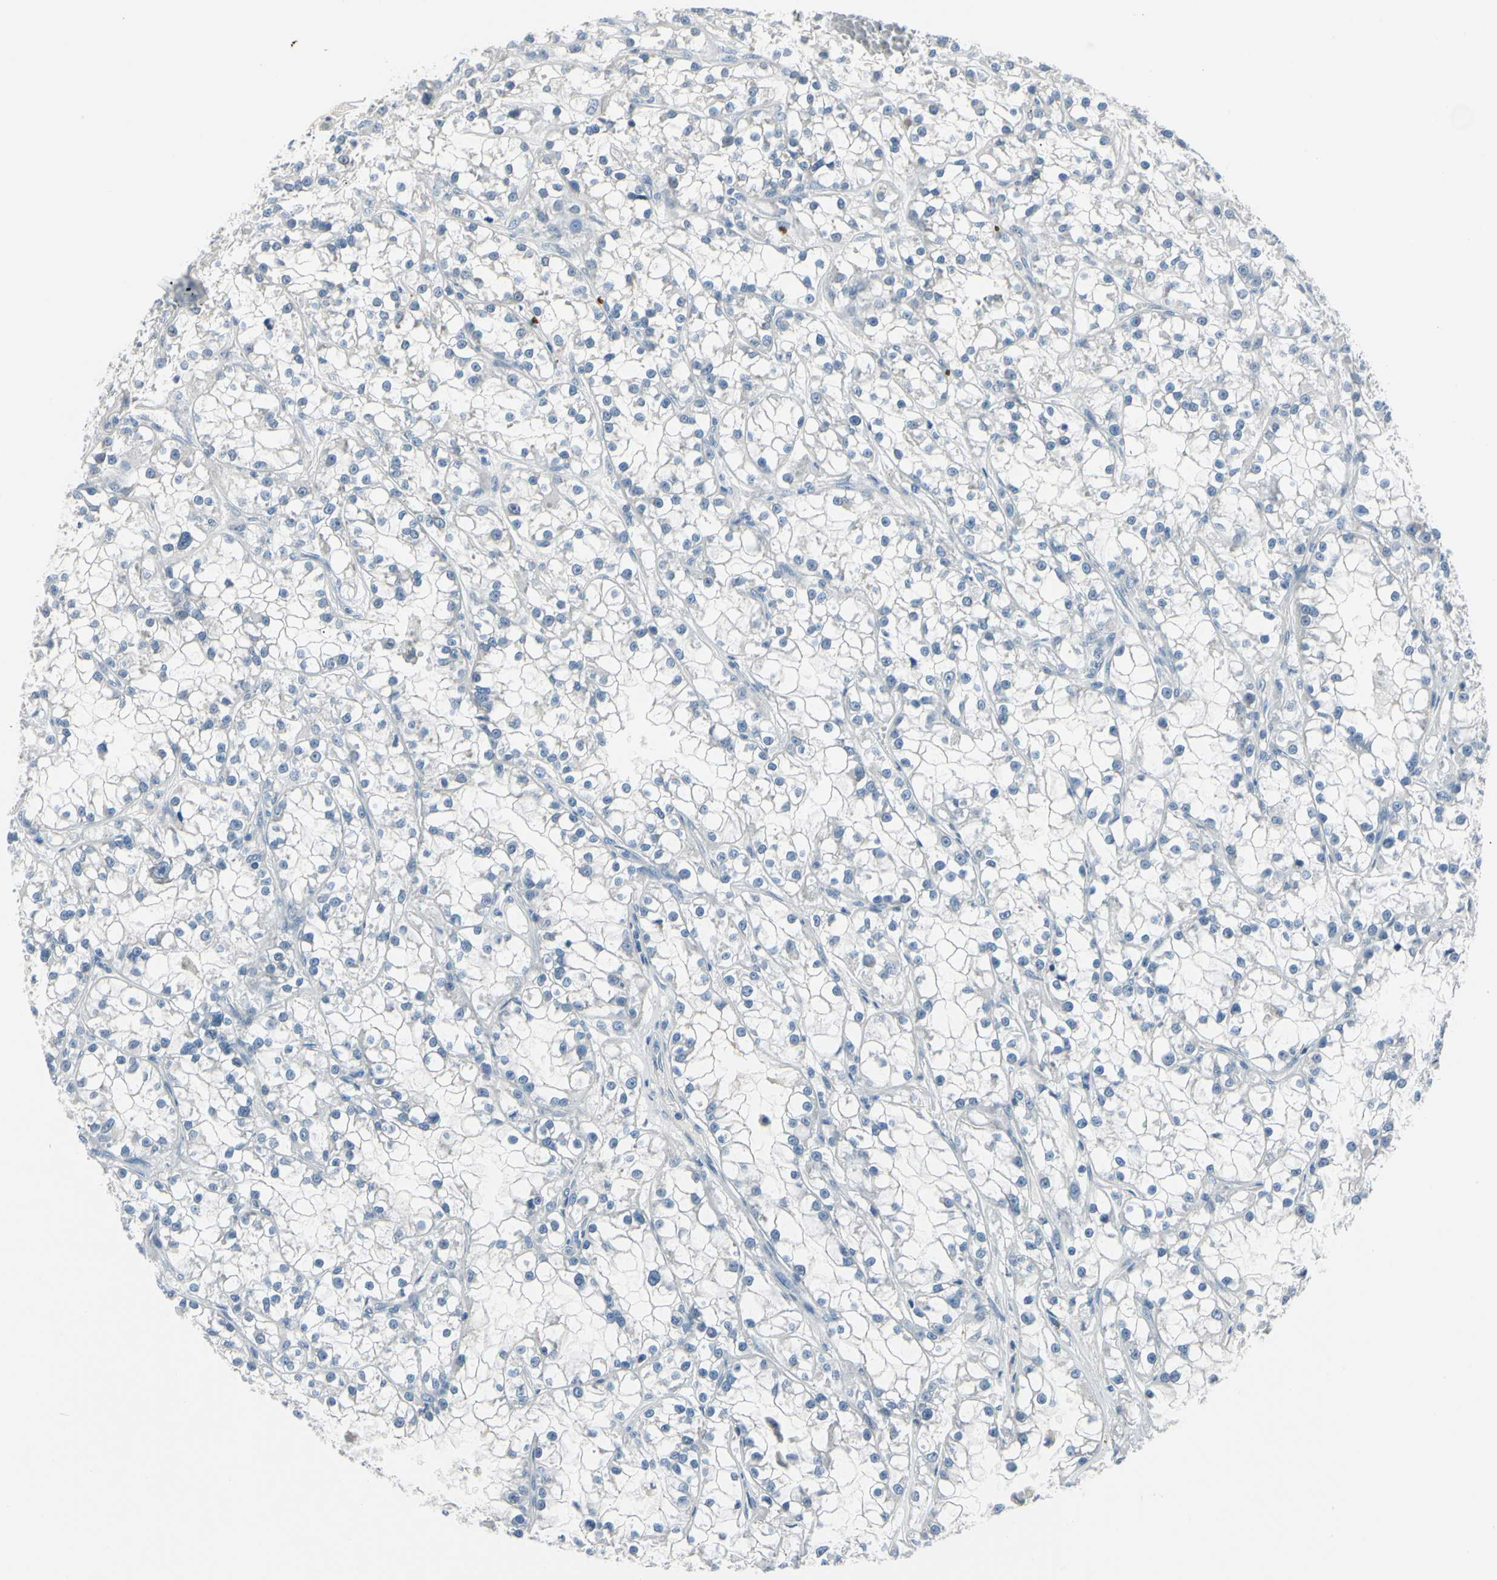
{"staining": {"intensity": "negative", "quantity": "none", "location": "none"}, "tissue": "renal cancer", "cell_type": "Tumor cells", "image_type": "cancer", "snomed": [{"axis": "morphology", "description": "Adenocarcinoma, NOS"}, {"axis": "topography", "description": "Kidney"}], "caption": "IHC histopathology image of renal cancer stained for a protein (brown), which demonstrates no expression in tumor cells.", "gene": "PGR", "patient": {"sex": "female", "age": 52}}